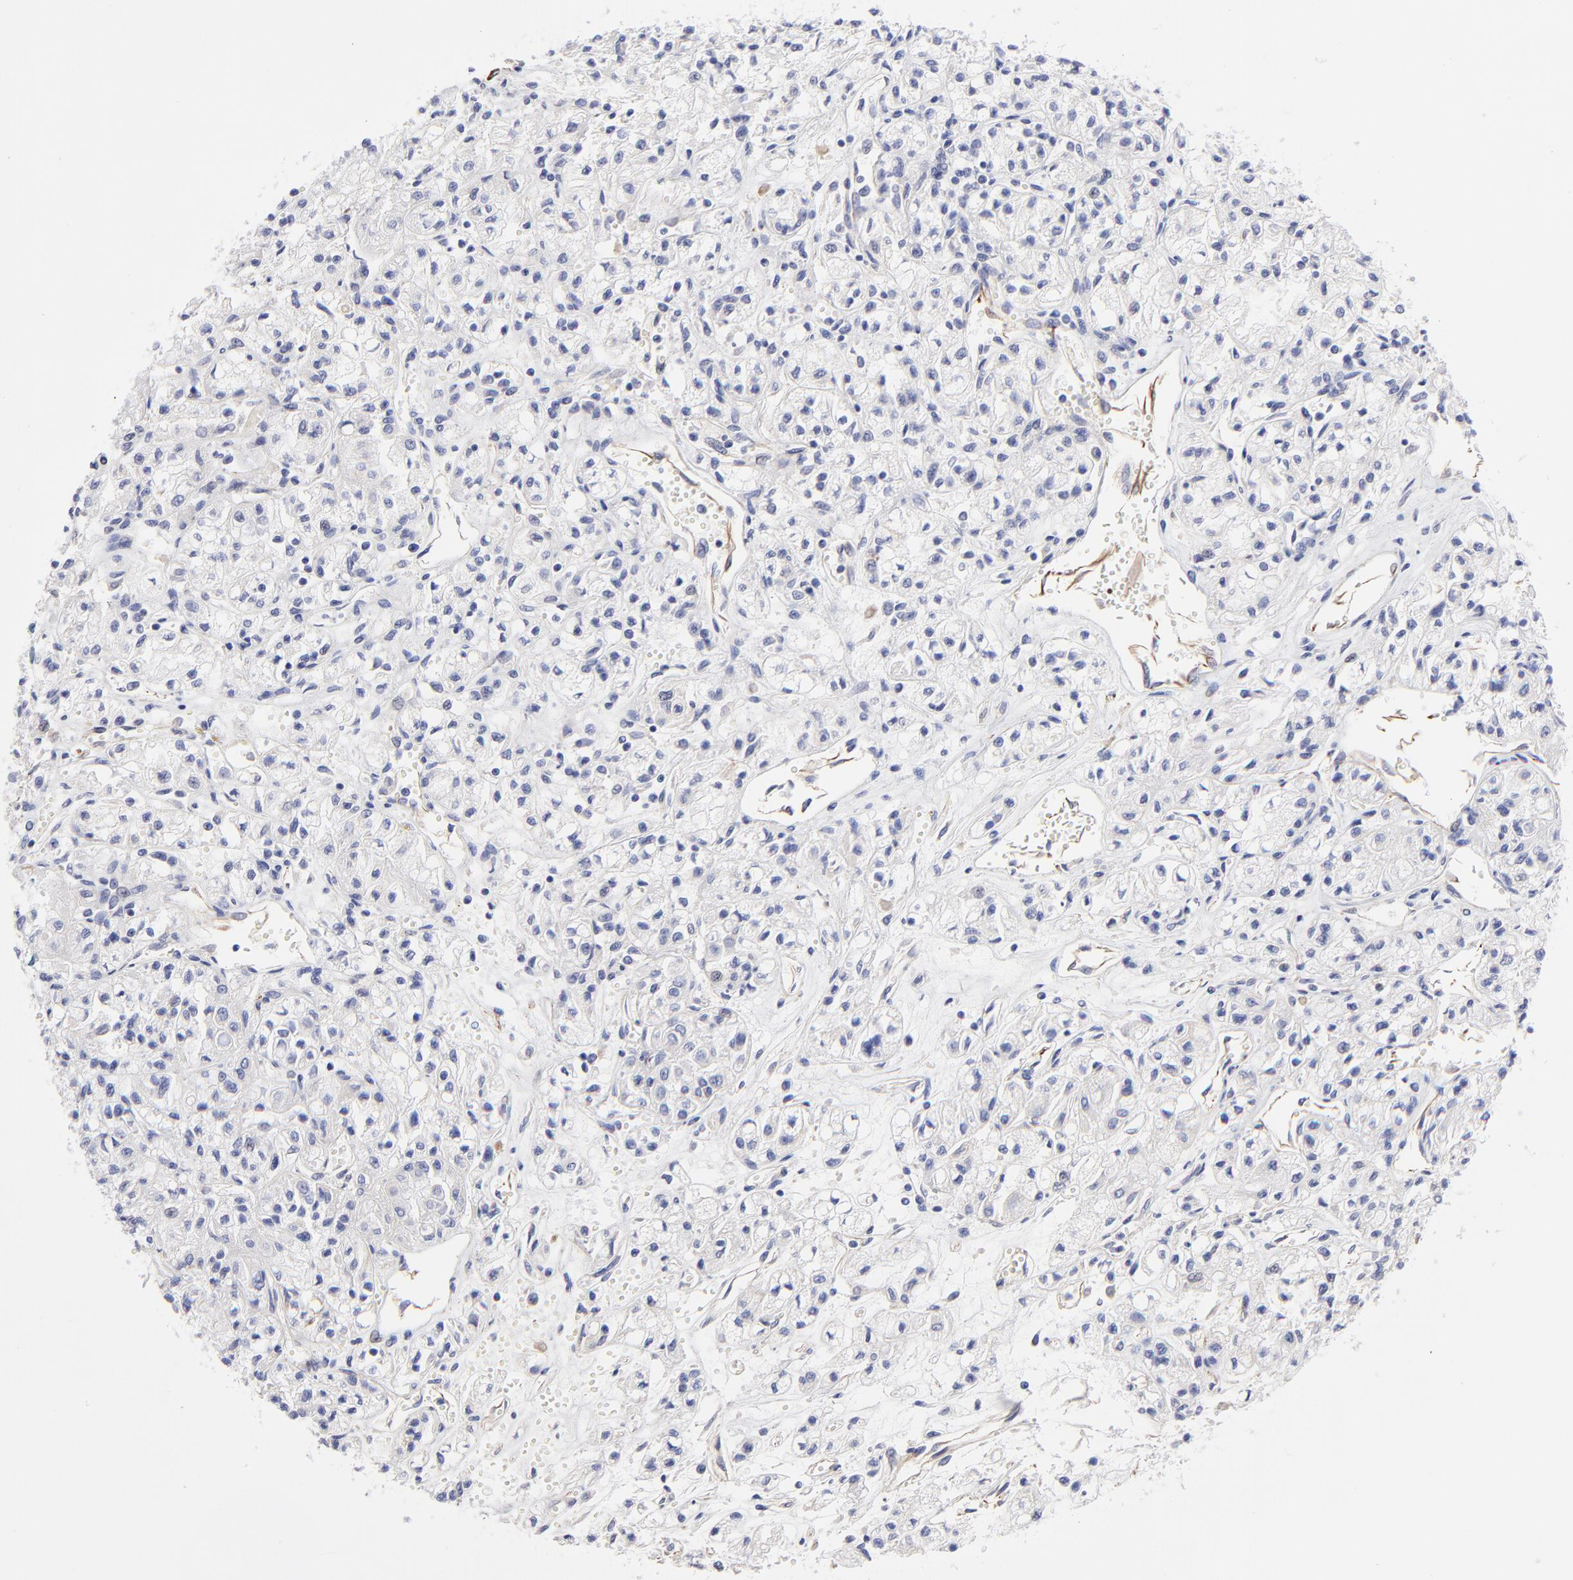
{"staining": {"intensity": "negative", "quantity": "none", "location": "none"}, "tissue": "renal cancer", "cell_type": "Tumor cells", "image_type": "cancer", "snomed": [{"axis": "morphology", "description": "Adenocarcinoma, NOS"}, {"axis": "topography", "description": "Kidney"}], "caption": "Renal adenocarcinoma was stained to show a protein in brown. There is no significant positivity in tumor cells. (DAB (3,3'-diaminobenzidine) immunohistochemistry (IHC) with hematoxylin counter stain).", "gene": "COX8C", "patient": {"sex": "male", "age": 78}}